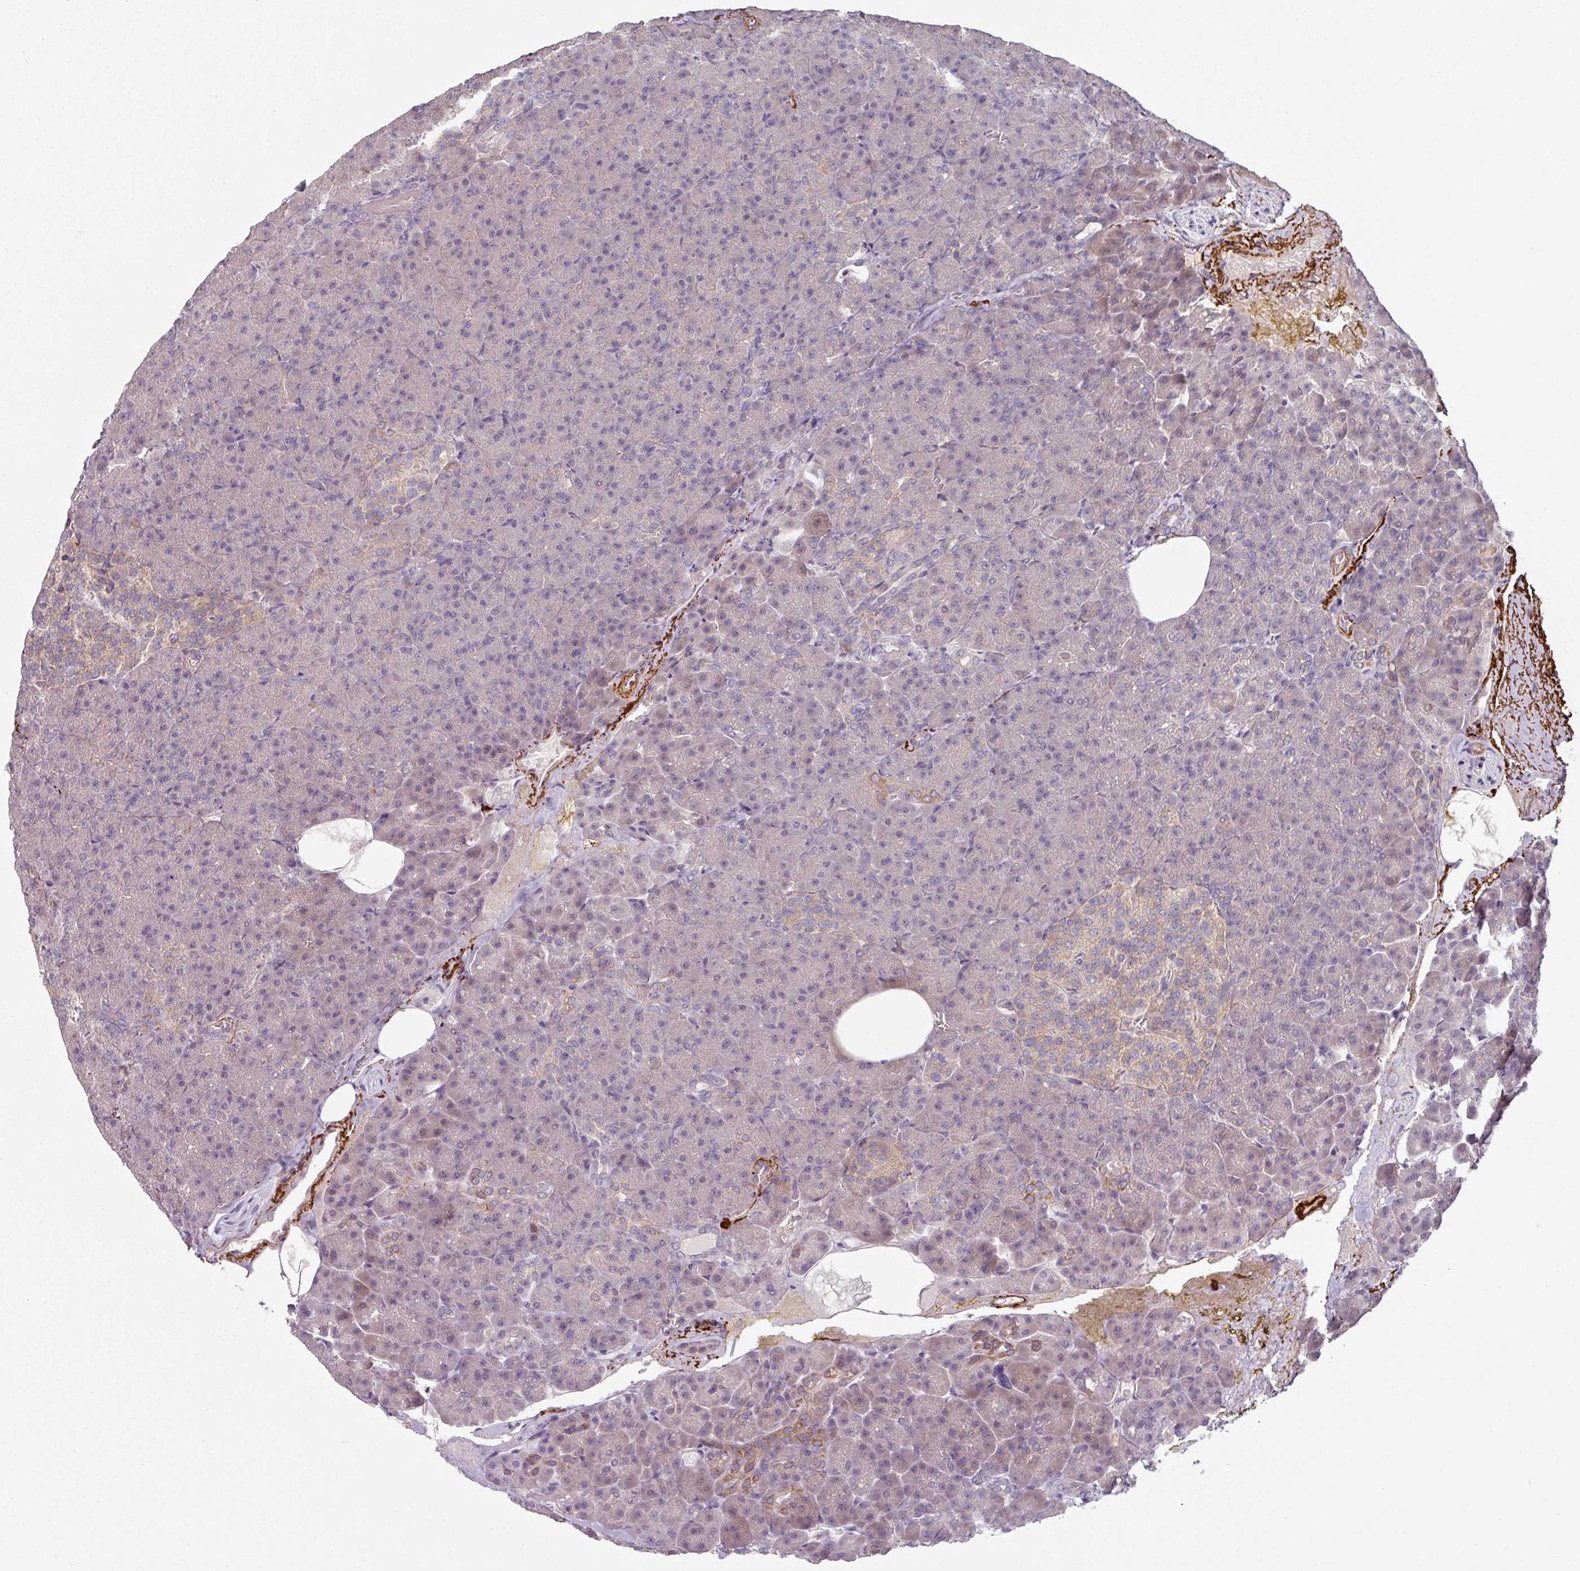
{"staining": {"intensity": "weak", "quantity": "25%-75%", "location": "cytoplasmic/membranous"}, "tissue": "pancreas", "cell_type": "Exocrine glandular cells", "image_type": "normal", "snomed": [{"axis": "morphology", "description": "Normal tissue, NOS"}, {"axis": "topography", "description": "Pancreas"}], "caption": "A photomicrograph of human pancreas stained for a protein shows weak cytoplasmic/membranous brown staining in exocrine glandular cells. Nuclei are stained in blue.", "gene": "MTMR14", "patient": {"sex": "female", "age": 74}}